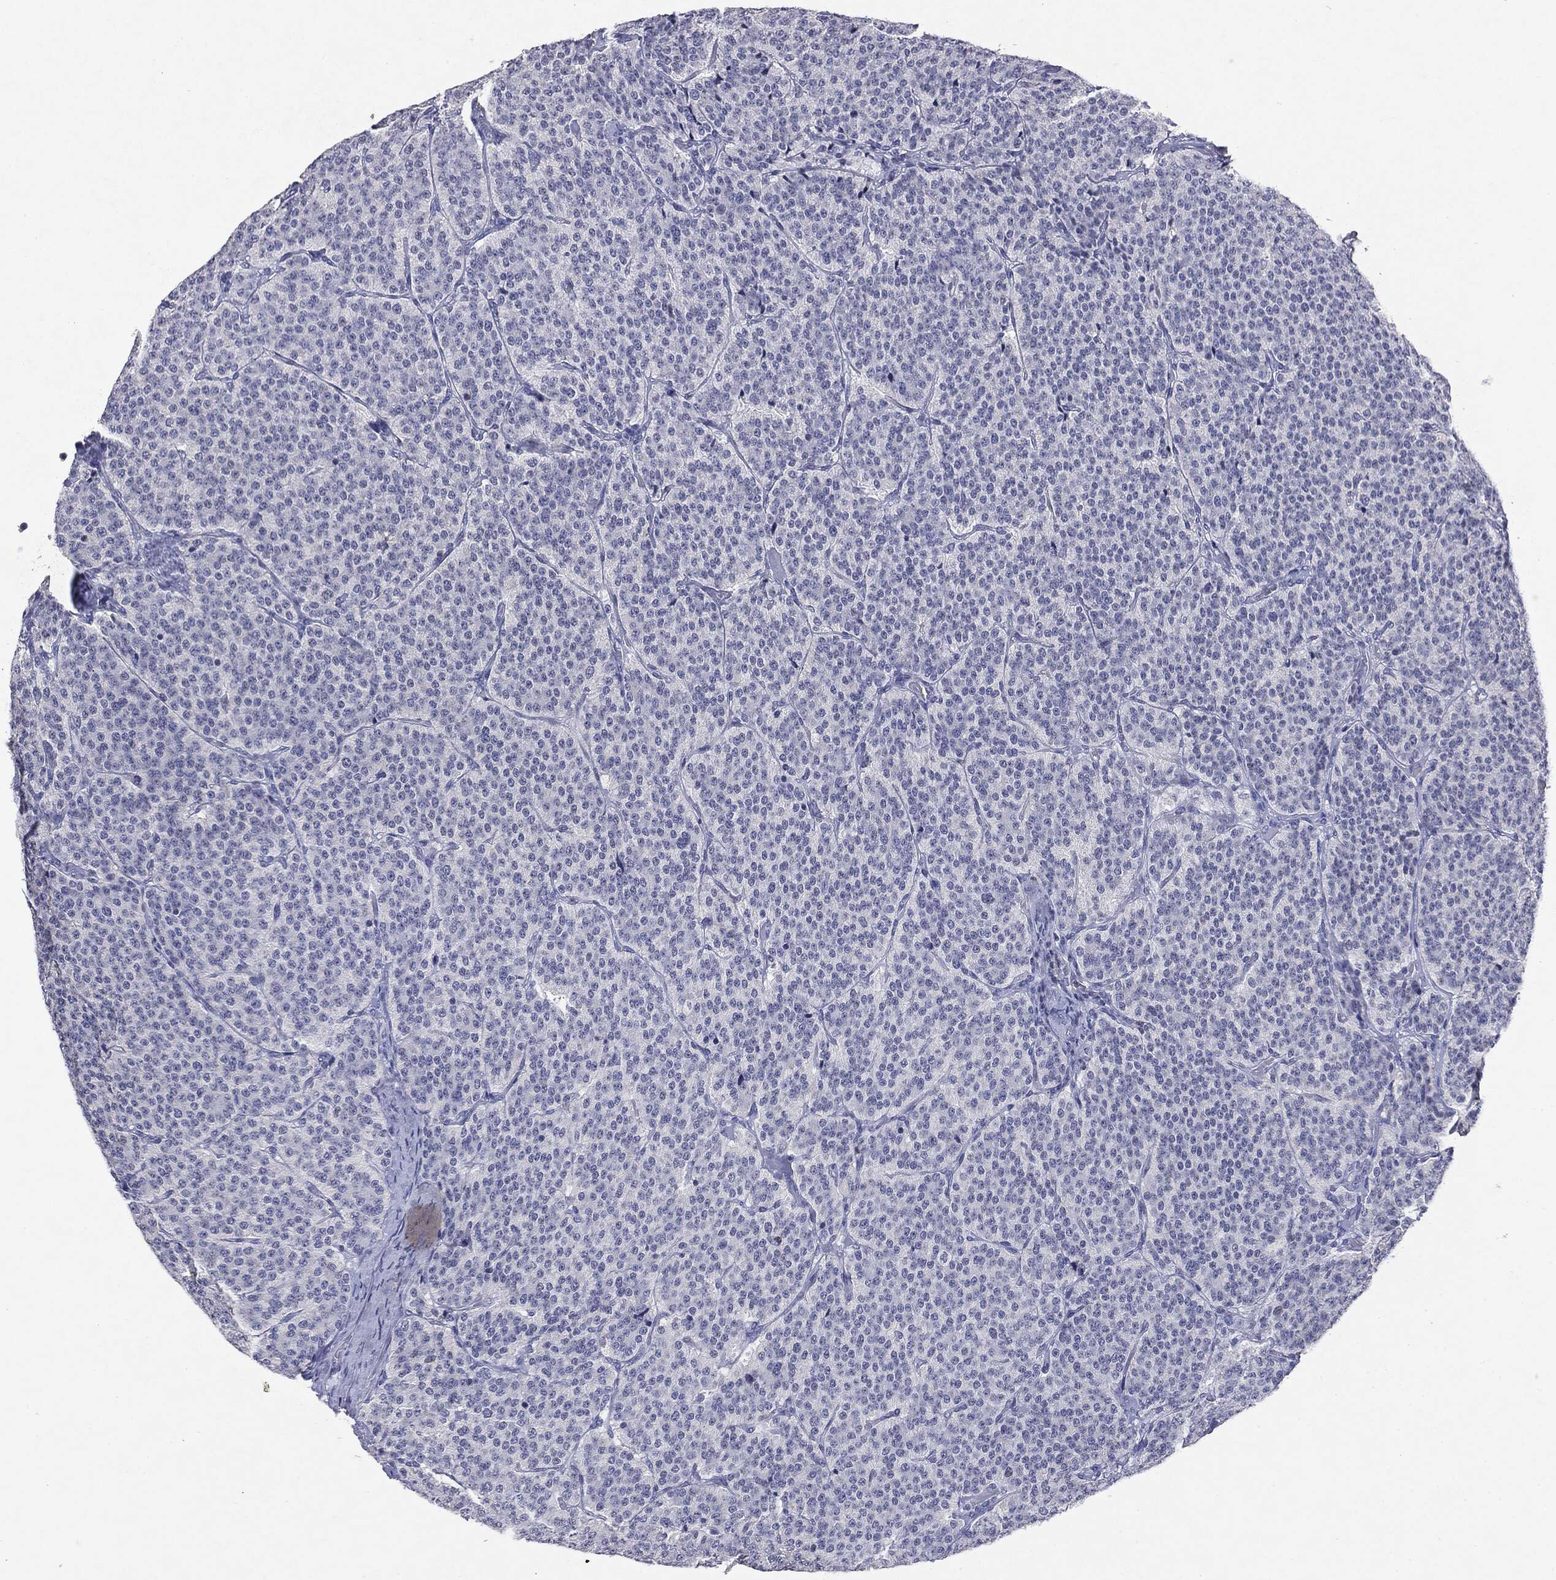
{"staining": {"intensity": "negative", "quantity": "none", "location": "none"}, "tissue": "carcinoid", "cell_type": "Tumor cells", "image_type": "cancer", "snomed": [{"axis": "morphology", "description": "Carcinoid, malignant, NOS"}, {"axis": "topography", "description": "Small intestine"}], "caption": "Immunohistochemistry (IHC) photomicrograph of neoplastic tissue: carcinoid (malignant) stained with DAB (3,3'-diaminobenzidine) reveals no significant protein expression in tumor cells.", "gene": "KIF2C", "patient": {"sex": "female", "age": 58}}